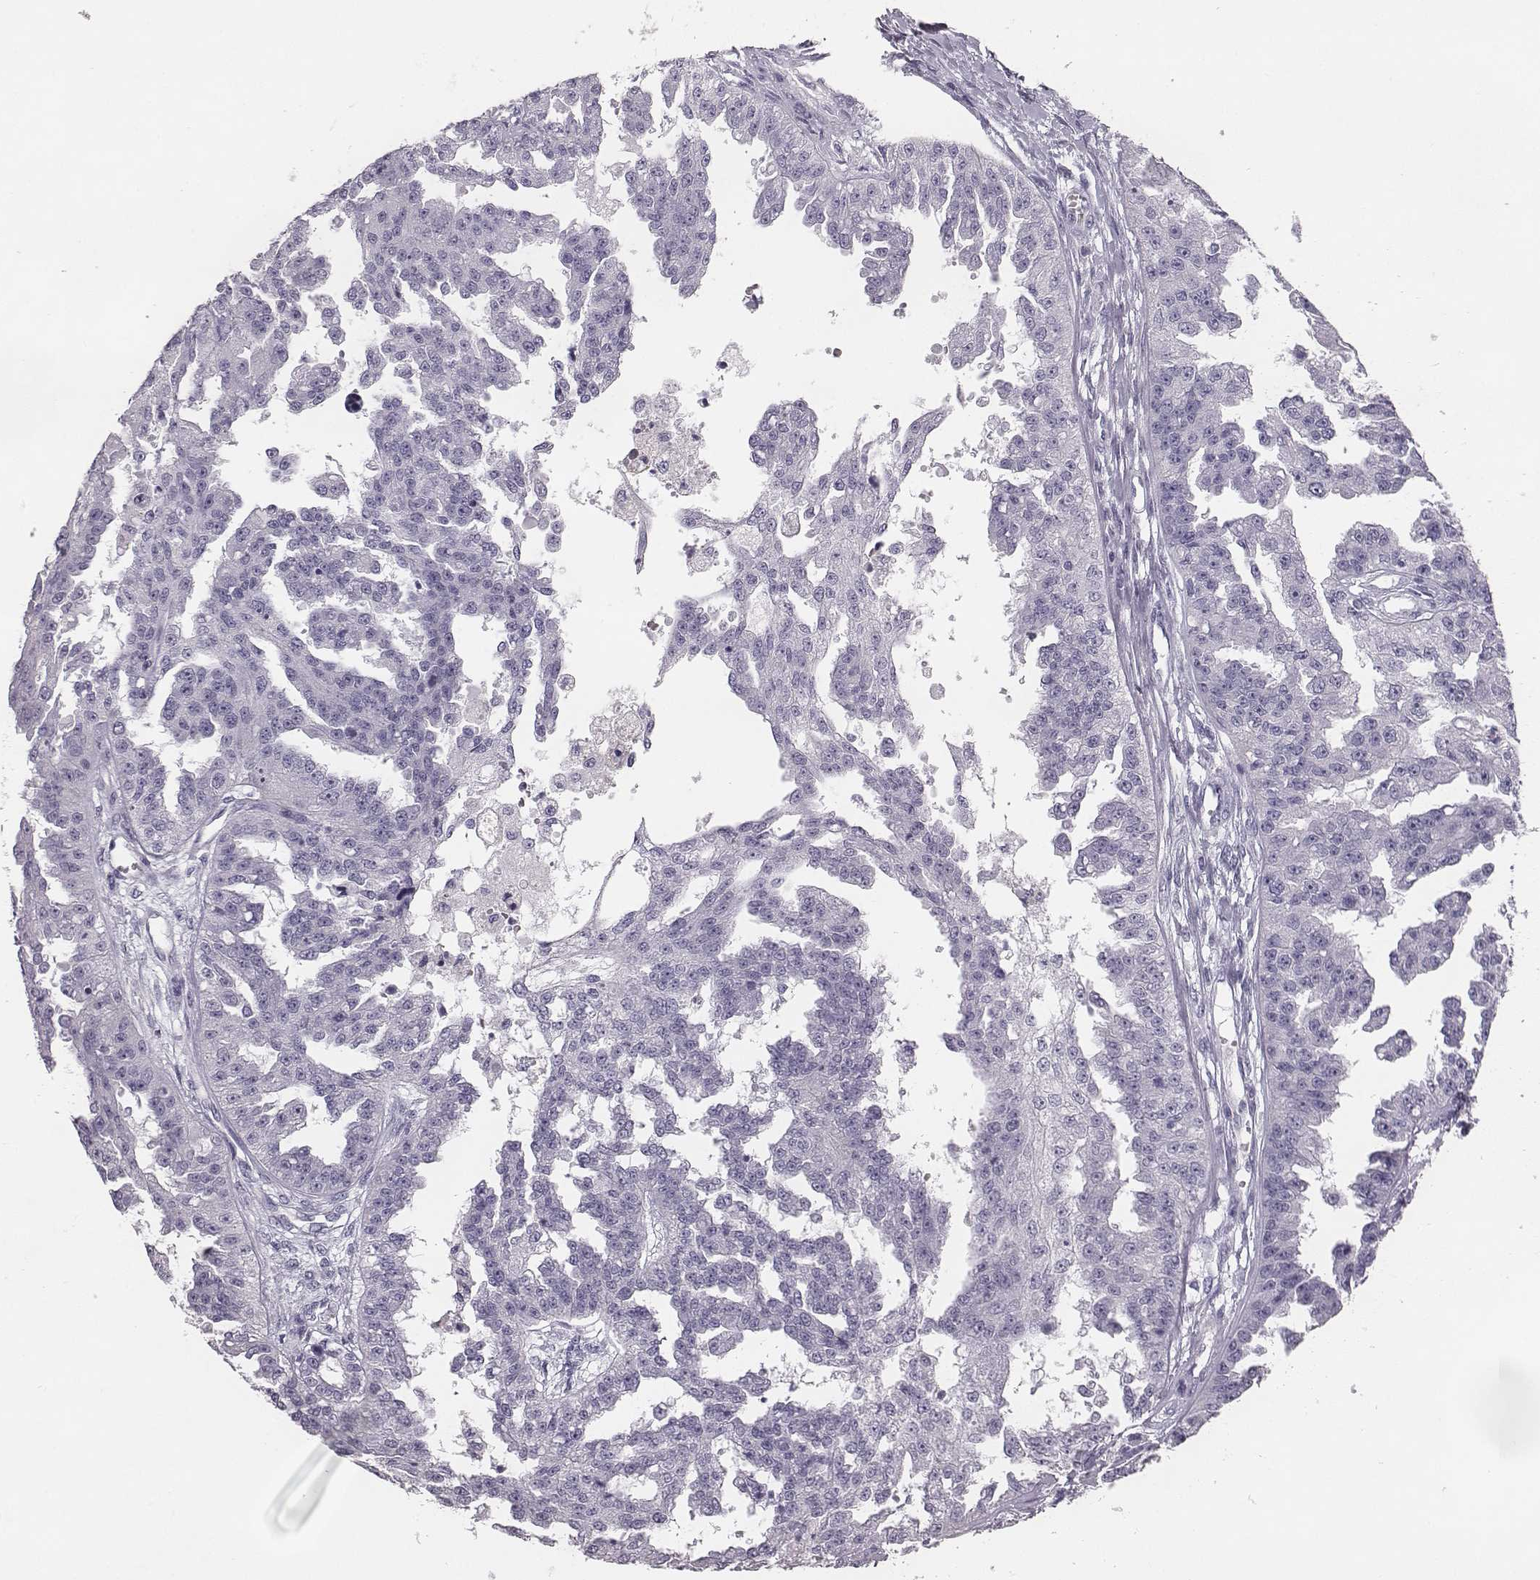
{"staining": {"intensity": "negative", "quantity": "none", "location": "none"}, "tissue": "ovarian cancer", "cell_type": "Tumor cells", "image_type": "cancer", "snomed": [{"axis": "morphology", "description": "Cystadenocarcinoma, serous, NOS"}, {"axis": "topography", "description": "Ovary"}], "caption": "This photomicrograph is of ovarian cancer stained with immunohistochemistry (IHC) to label a protein in brown with the nuclei are counter-stained blue. There is no positivity in tumor cells.", "gene": "NPTXR", "patient": {"sex": "female", "age": 58}}